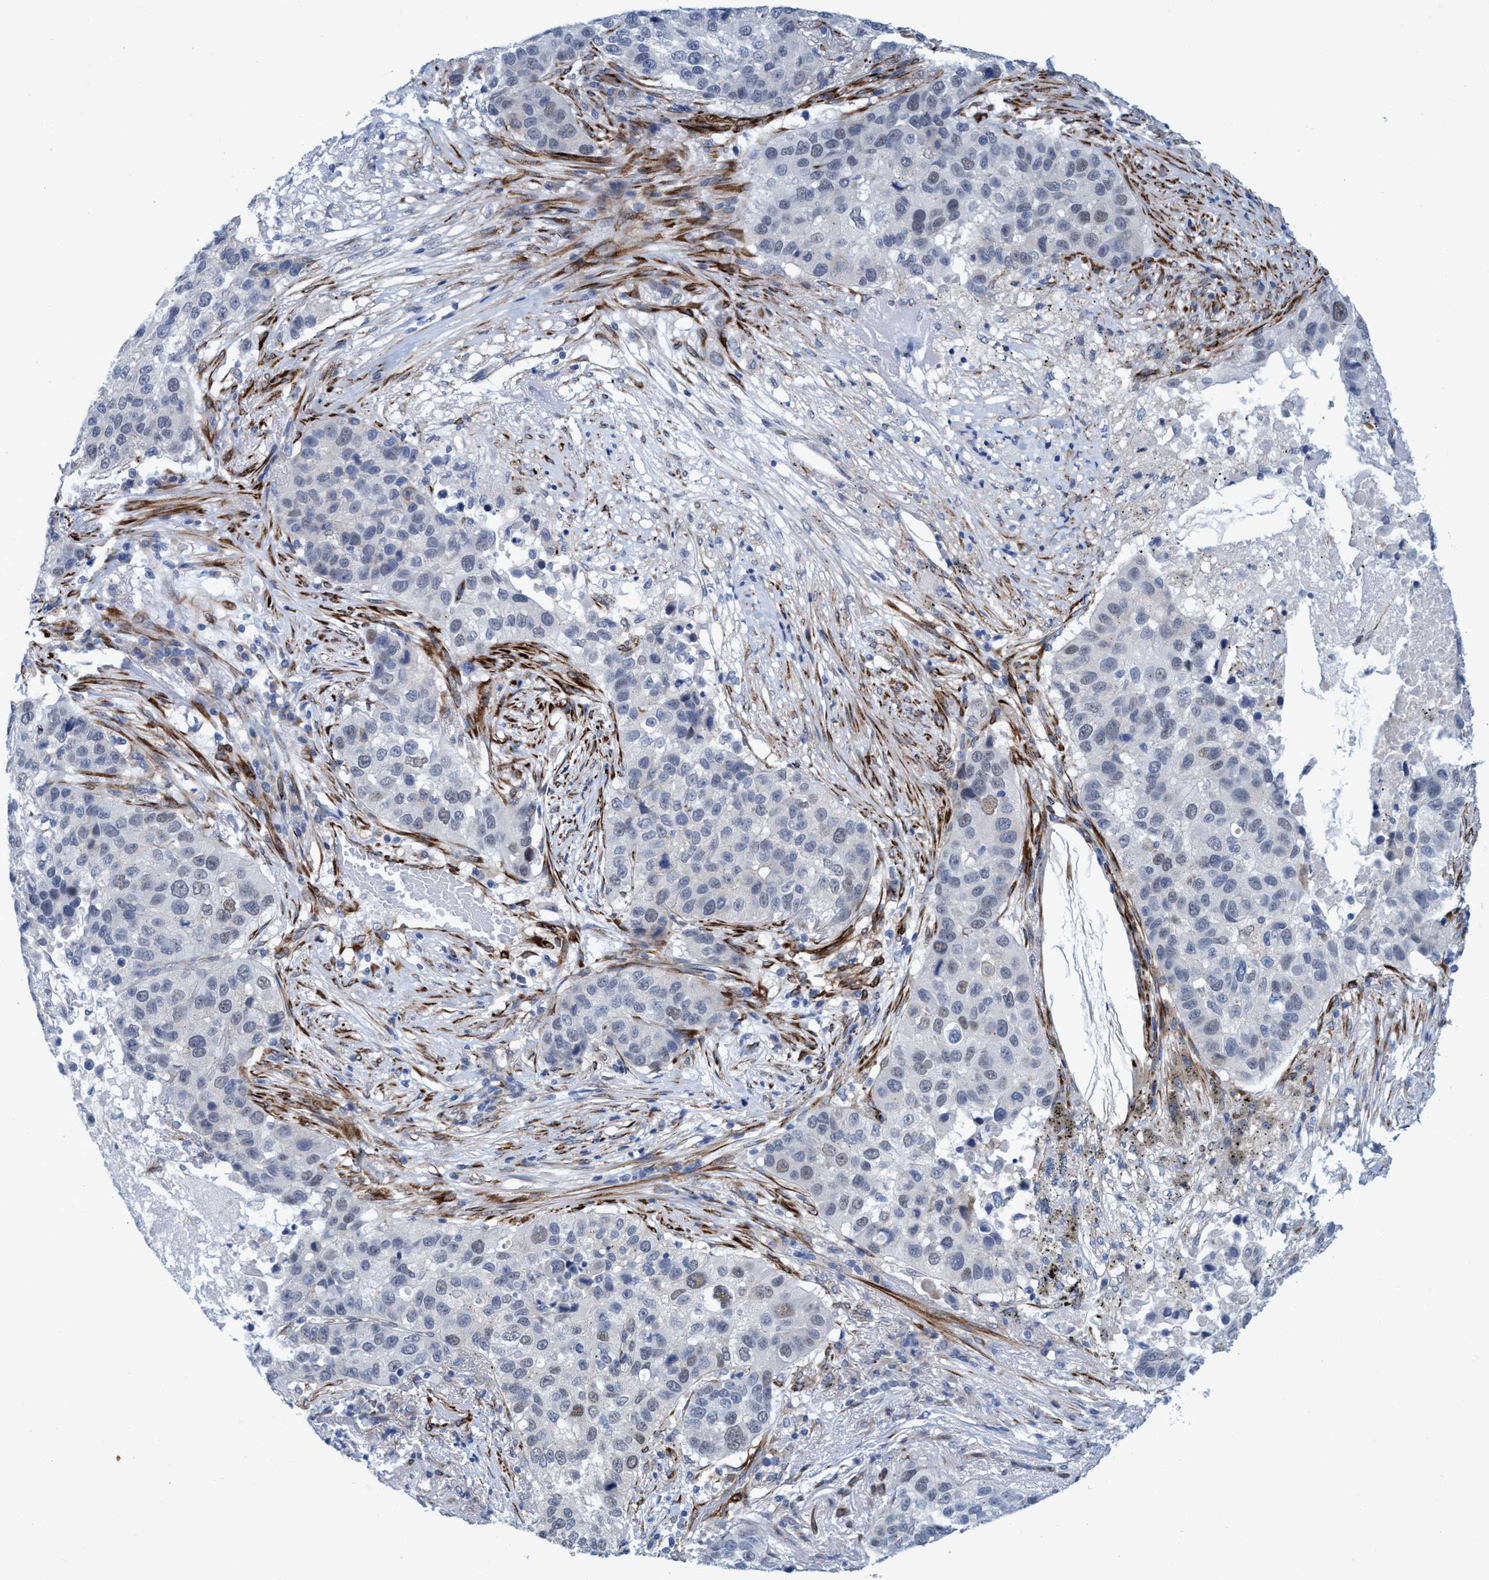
{"staining": {"intensity": "weak", "quantity": "<25%", "location": "nuclear"}, "tissue": "lung cancer", "cell_type": "Tumor cells", "image_type": "cancer", "snomed": [{"axis": "morphology", "description": "Squamous cell carcinoma, NOS"}, {"axis": "topography", "description": "Lung"}], "caption": "Protein analysis of squamous cell carcinoma (lung) displays no significant expression in tumor cells.", "gene": "SLC43A2", "patient": {"sex": "male", "age": 57}}